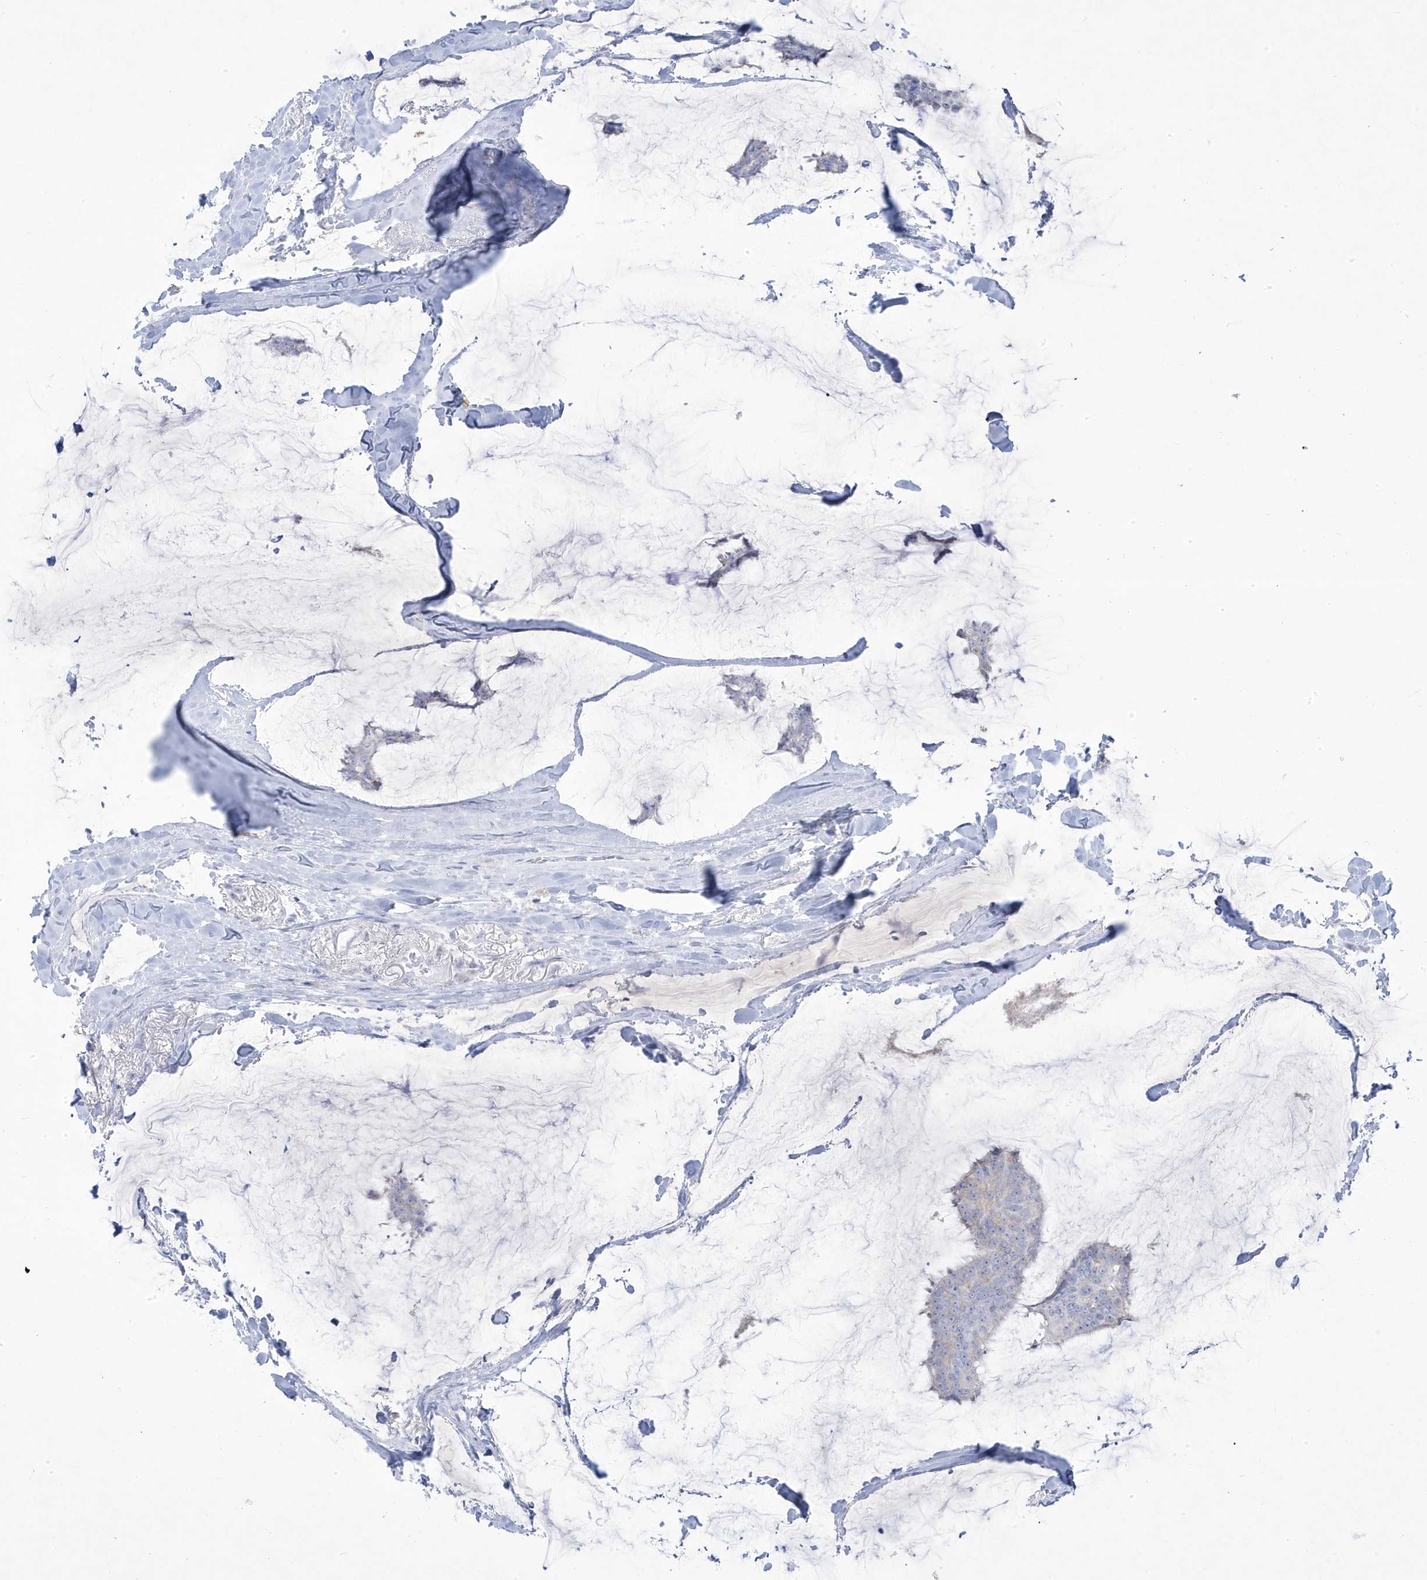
{"staining": {"intensity": "negative", "quantity": "none", "location": "none"}, "tissue": "breast cancer", "cell_type": "Tumor cells", "image_type": "cancer", "snomed": [{"axis": "morphology", "description": "Duct carcinoma"}, {"axis": "topography", "description": "Breast"}], "caption": "IHC photomicrograph of neoplastic tissue: human breast cancer stained with DAB displays no significant protein staining in tumor cells.", "gene": "ADAMTSL3", "patient": {"sex": "female", "age": 93}}